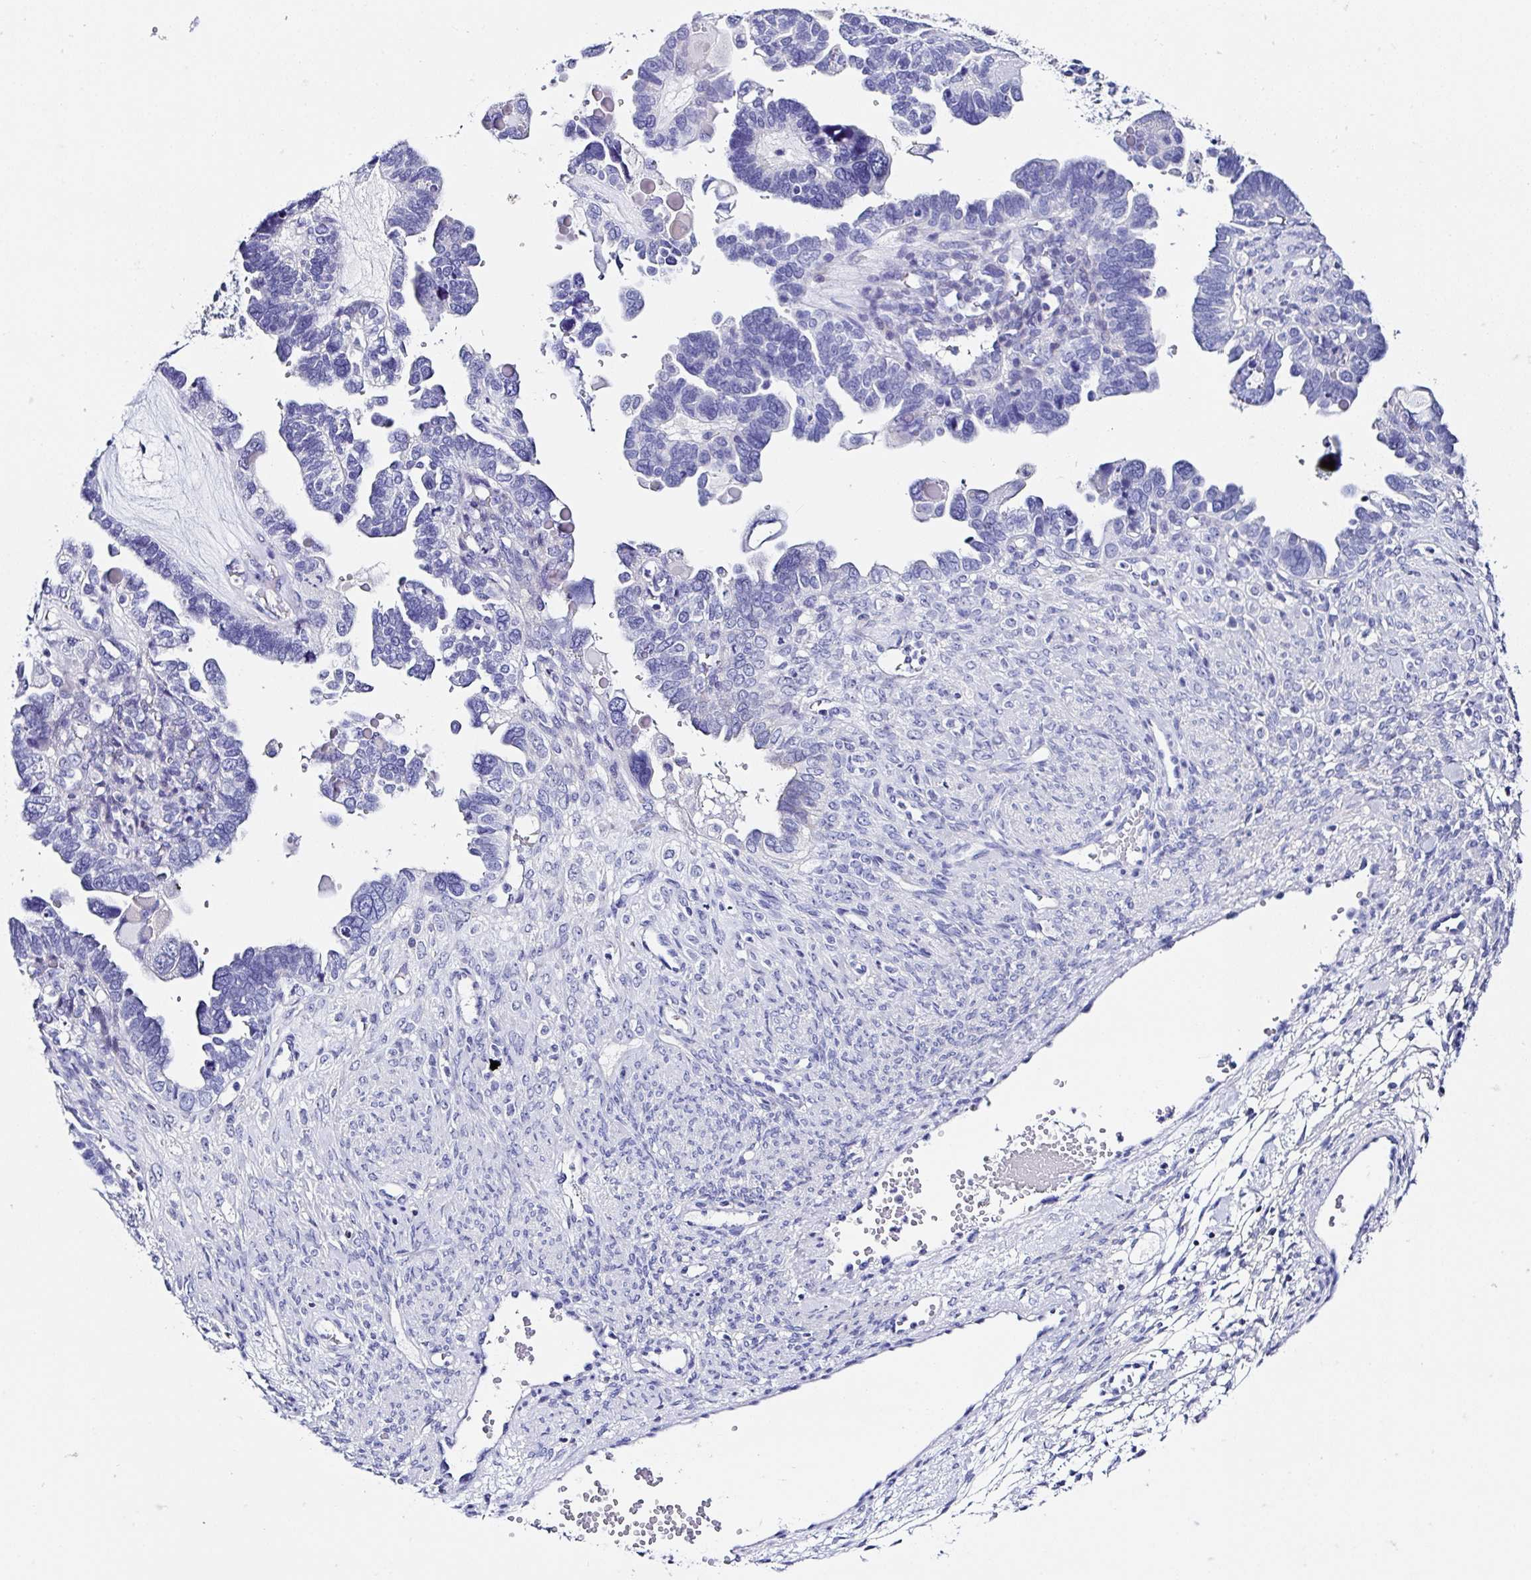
{"staining": {"intensity": "negative", "quantity": "none", "location": "none"}, "tissue": "ovarian cancer", "cell_type": "Tumor cells", "image_type": "cancer", "snomed": [{"axis": "morphology", "description": "Cystadenocarcinoma, serous, NOS"}, {"axis": "topography", "description": "Ovary"}], "caption": "Immunohistochemistry image of neoplastic tissue: serous cystadenocarcinoma (ovarian) stained with DAB (3,3'-diaminobenzidine) exhibits no significant protein expression in tumor cells. Nuclei are stained in blue.", "gene": "UGT3A1", "patient": {"sex": "female", "age": 51}}